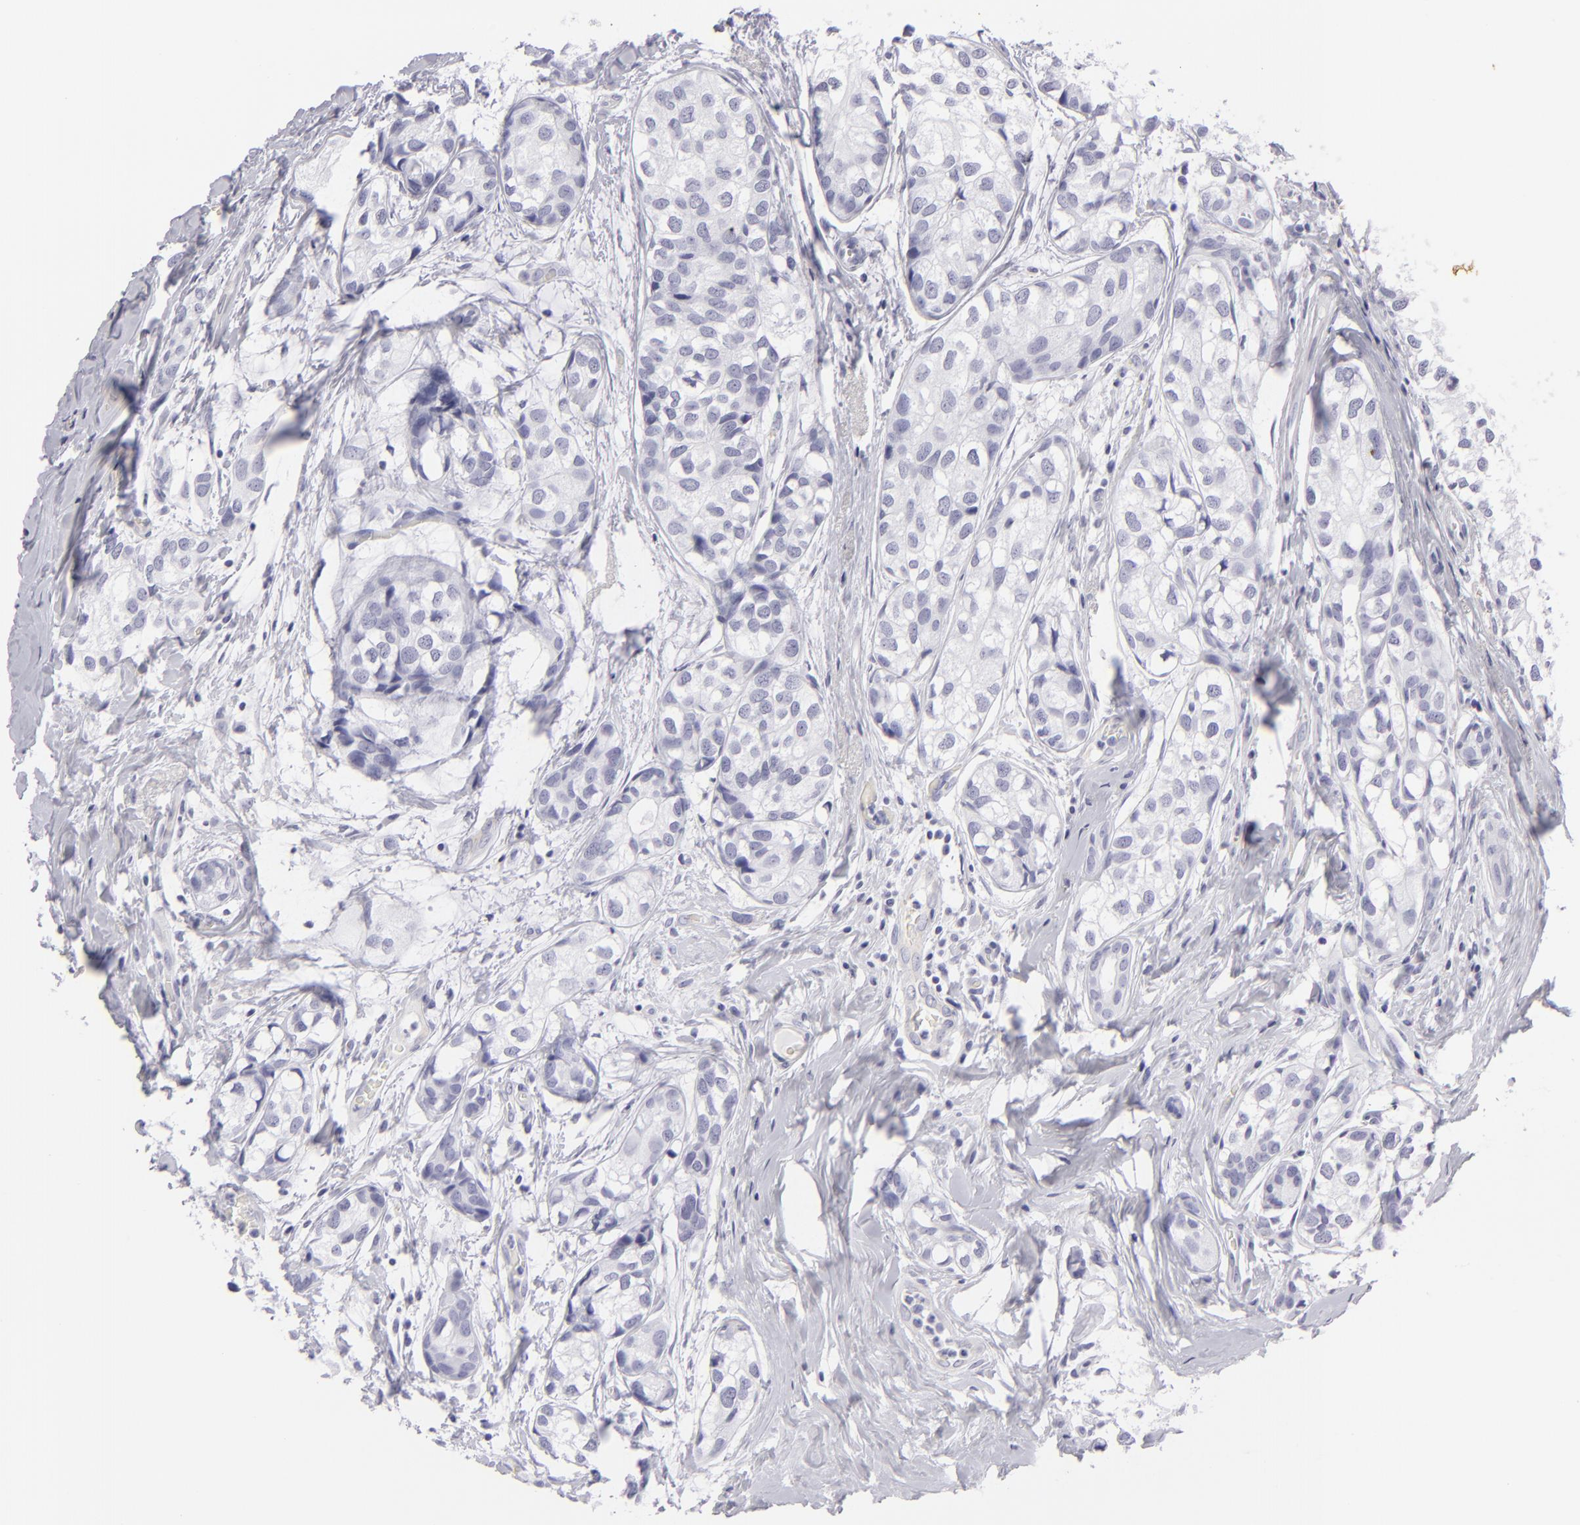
{"staining": {"intensity": "negative", "quantity": "none", "location": "none"}, "tissue": "breast cancer", "cell_type": "Tumor cells", "image_type": "cancer", "snomed": [{"axis": "morphology", "description": "Duct carcinoma"}, {"axis": "topography", "description": "Breast"}], "caption": "Immunohistochemical staining of intraductal carcinoma (breast) shows no significant staining in tumor cells. The staining is performed using DAB (3,3'-diaminobenzidine) brown chromogen with nuclei counter-stained in using hematoxylin.", "gene": "KRT1", "patient": {"sex": "female", "age": 68}}